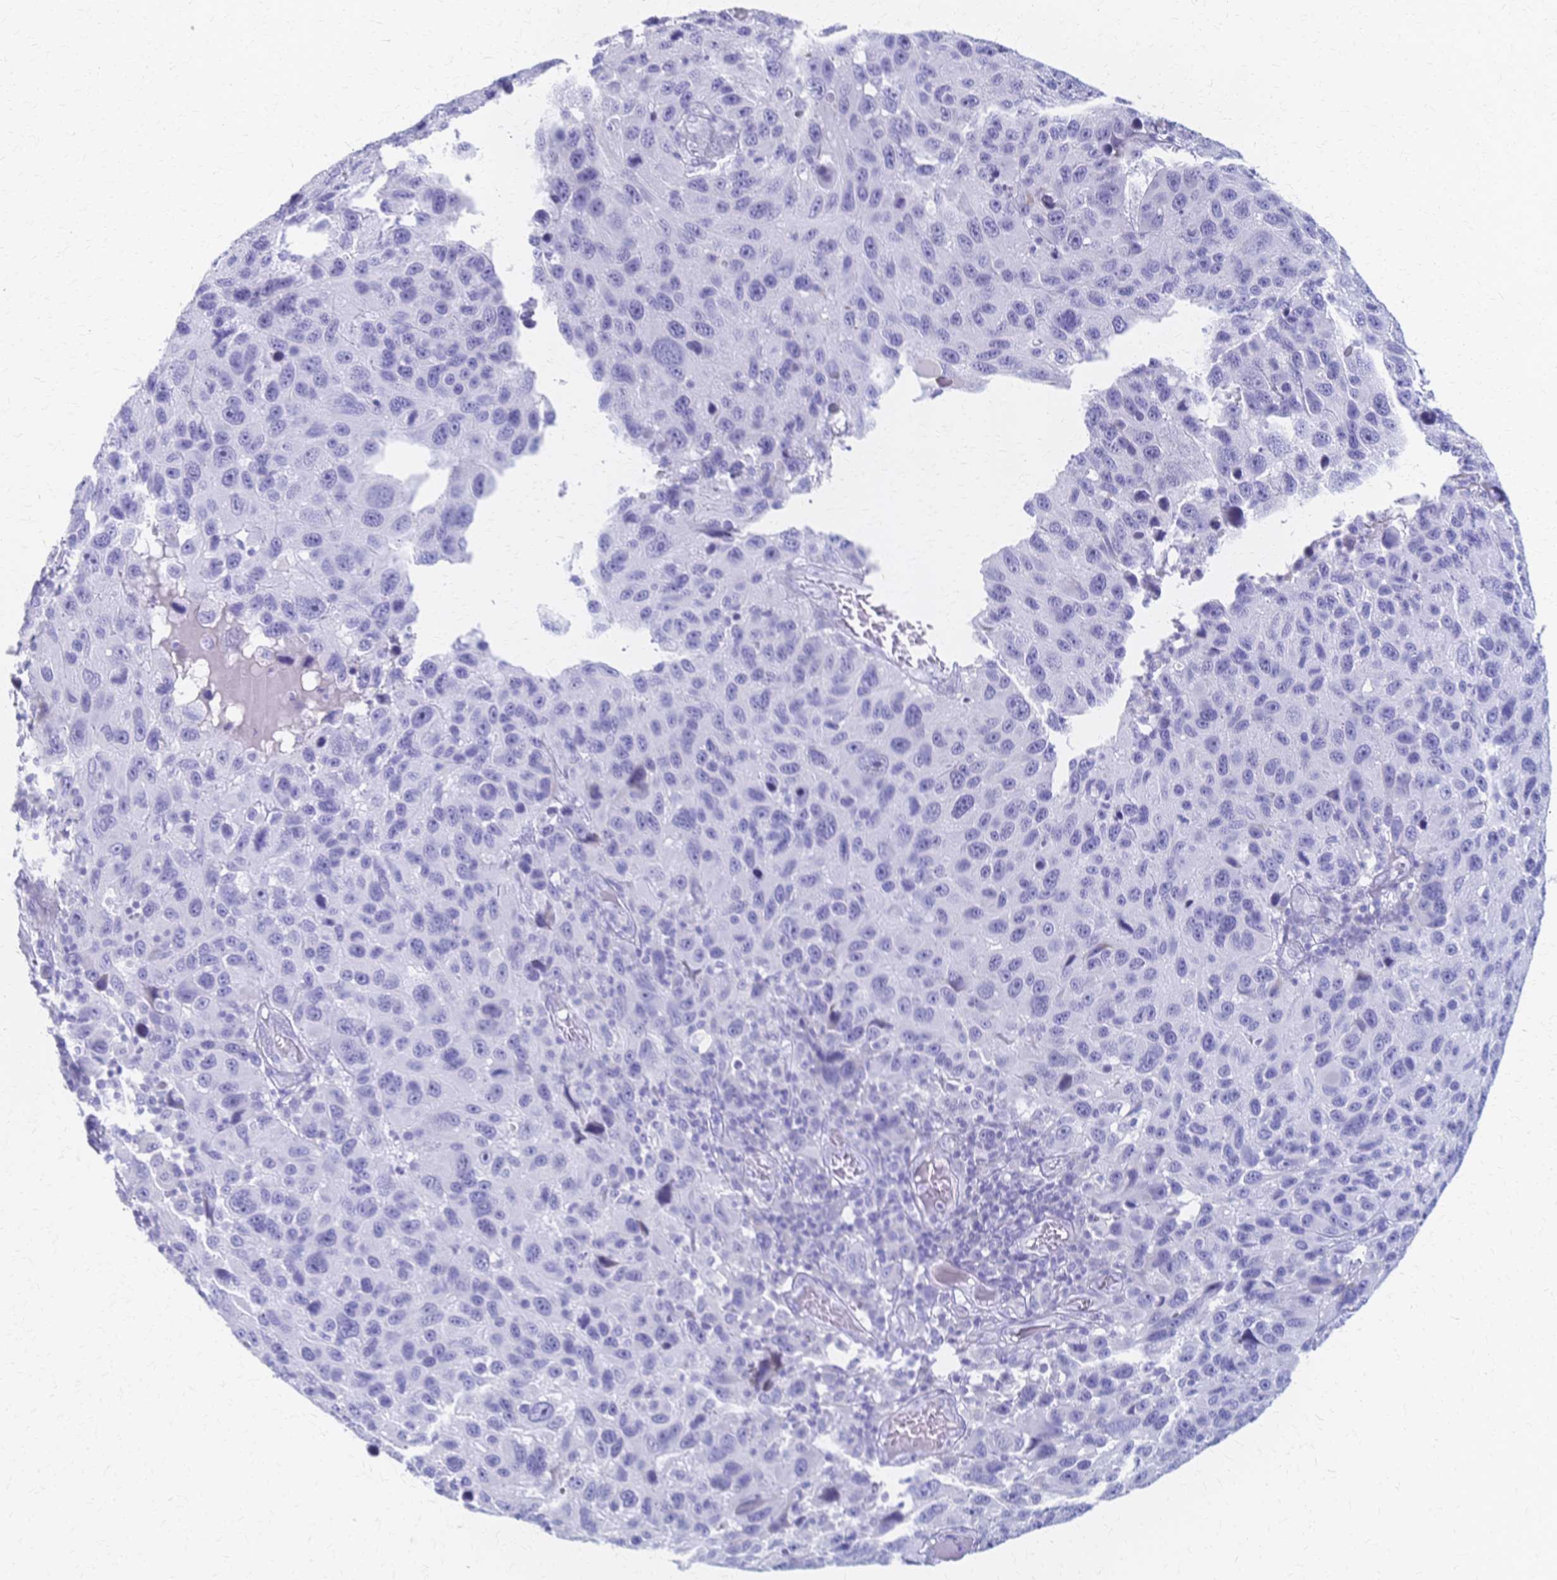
{"staining": {"intensity": "negative", "quantity": "none", "location": "none"}, "tissue": "melanoma", "cell_type": "Tumor cells", "image_type": "cancer", "snomed": [{"axis": "morphology", "description": "Malignant melanoma, NOS"}, {"axis": "topography", "description": "Skin"}], "caption": "Tumor cells are negative for protein expression in human malignant melanoma. Brightfield microscopy of immunohistochemistry (IHC) stained with DAB (3,3'-diaminobenzidine) (brown) and hematoxylin (blue), captured at high magnification.", "gene": "CYB5A", "patient": {"sex": "male", "age": 53}}